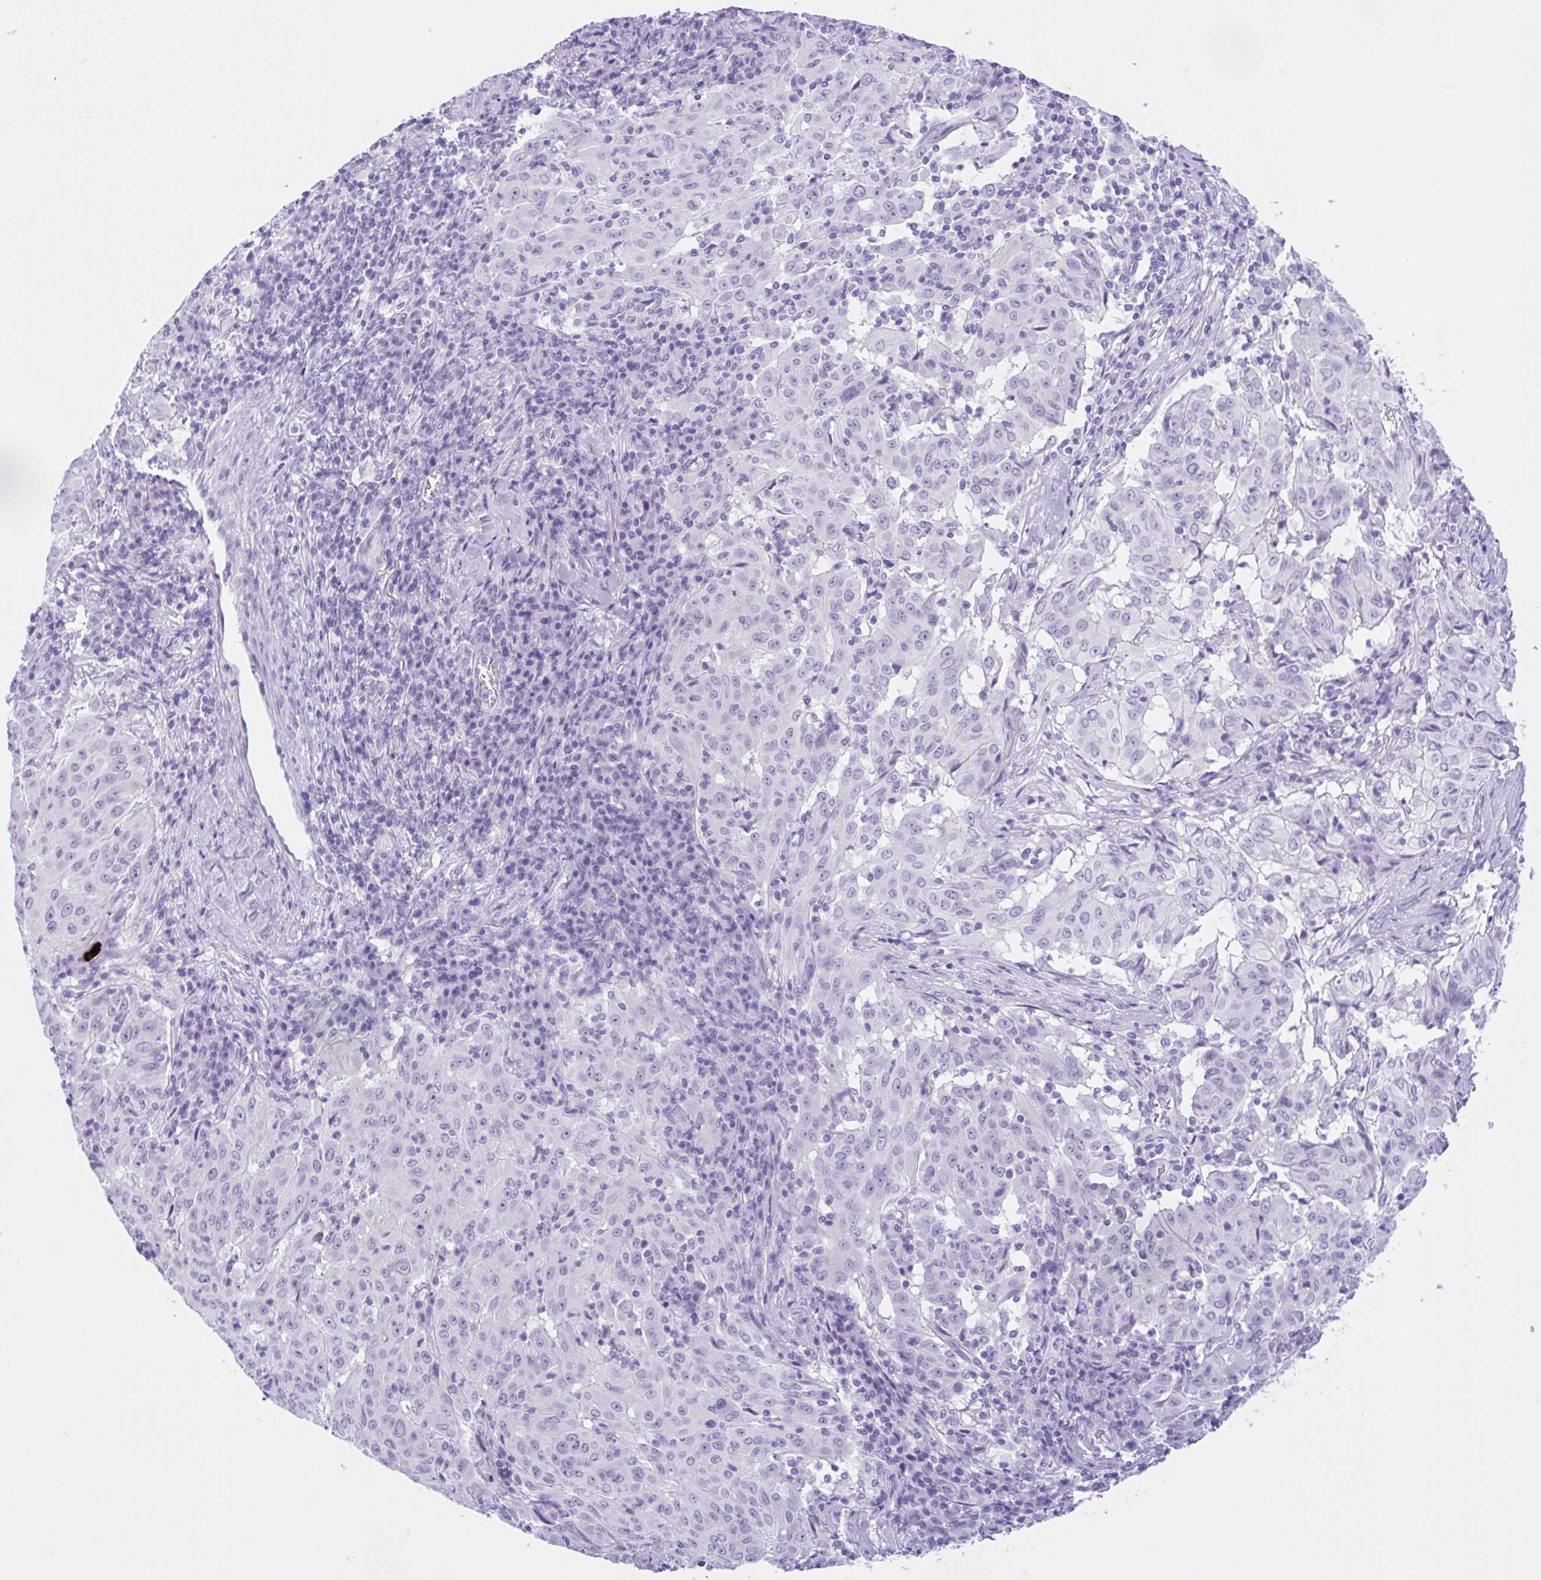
{"staining": {"intensity": "negative", "quantity": "none", "location": "none"}, "tissue": "pancreatic cancer", "cell_type": "Tumor cells", "image_type": "cancer", "snomed": [{"axis": "morphology", "description": "Adenocarcinoma, NOS"}, {"axis": "topography", "description": "Pancreas"}], "caption": "Tumor cells are negative for brown protein staining in pancreatic cancer.", "gene": "ZNF319", "patient": {"sex": "male", "age": 63}}